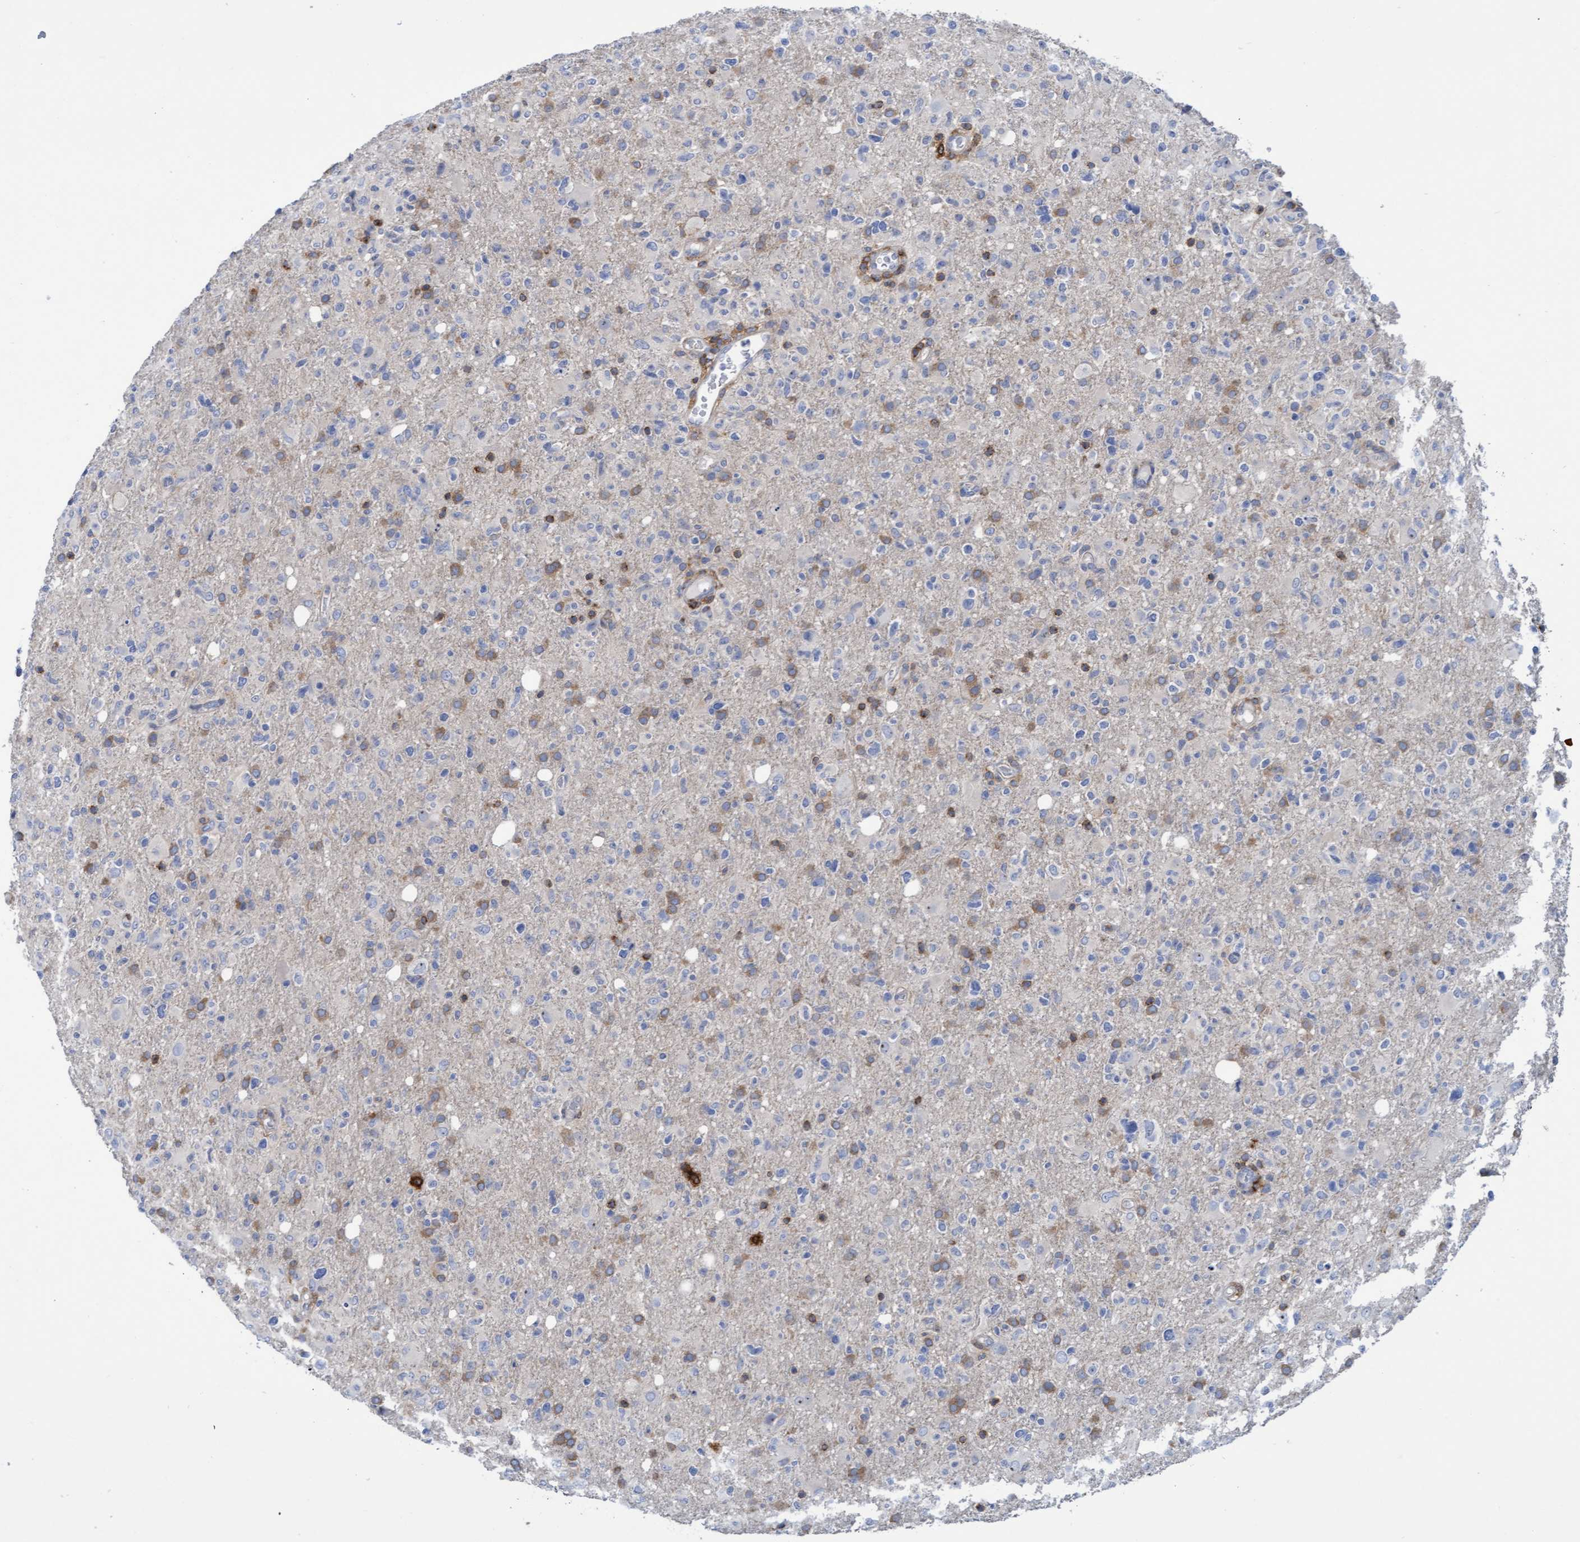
{"staining": {"intensity": "moderate", "quantity": "<25%", "location": "cytoplasmic/membranous"}, "tissue": "glioma", "cell_type": "Tumor cells", "image_type": "cancer", "snomed": [{"axis": "morphology", "description": "Glioma, malignant, High grade"}, {"axis": "topography", "description": "Brain"}], "caption": "Immunohistochemical staining of human malignant high-grade glioma shows moderate cytoplasmic/membranous protein positivity in approximately <25% of tumor cells. Ihc stains the protein of interest in brown and the nuclei are stained blue.", "gene": "FNBP1", "patient": {"sex": "female", "age": 57}}